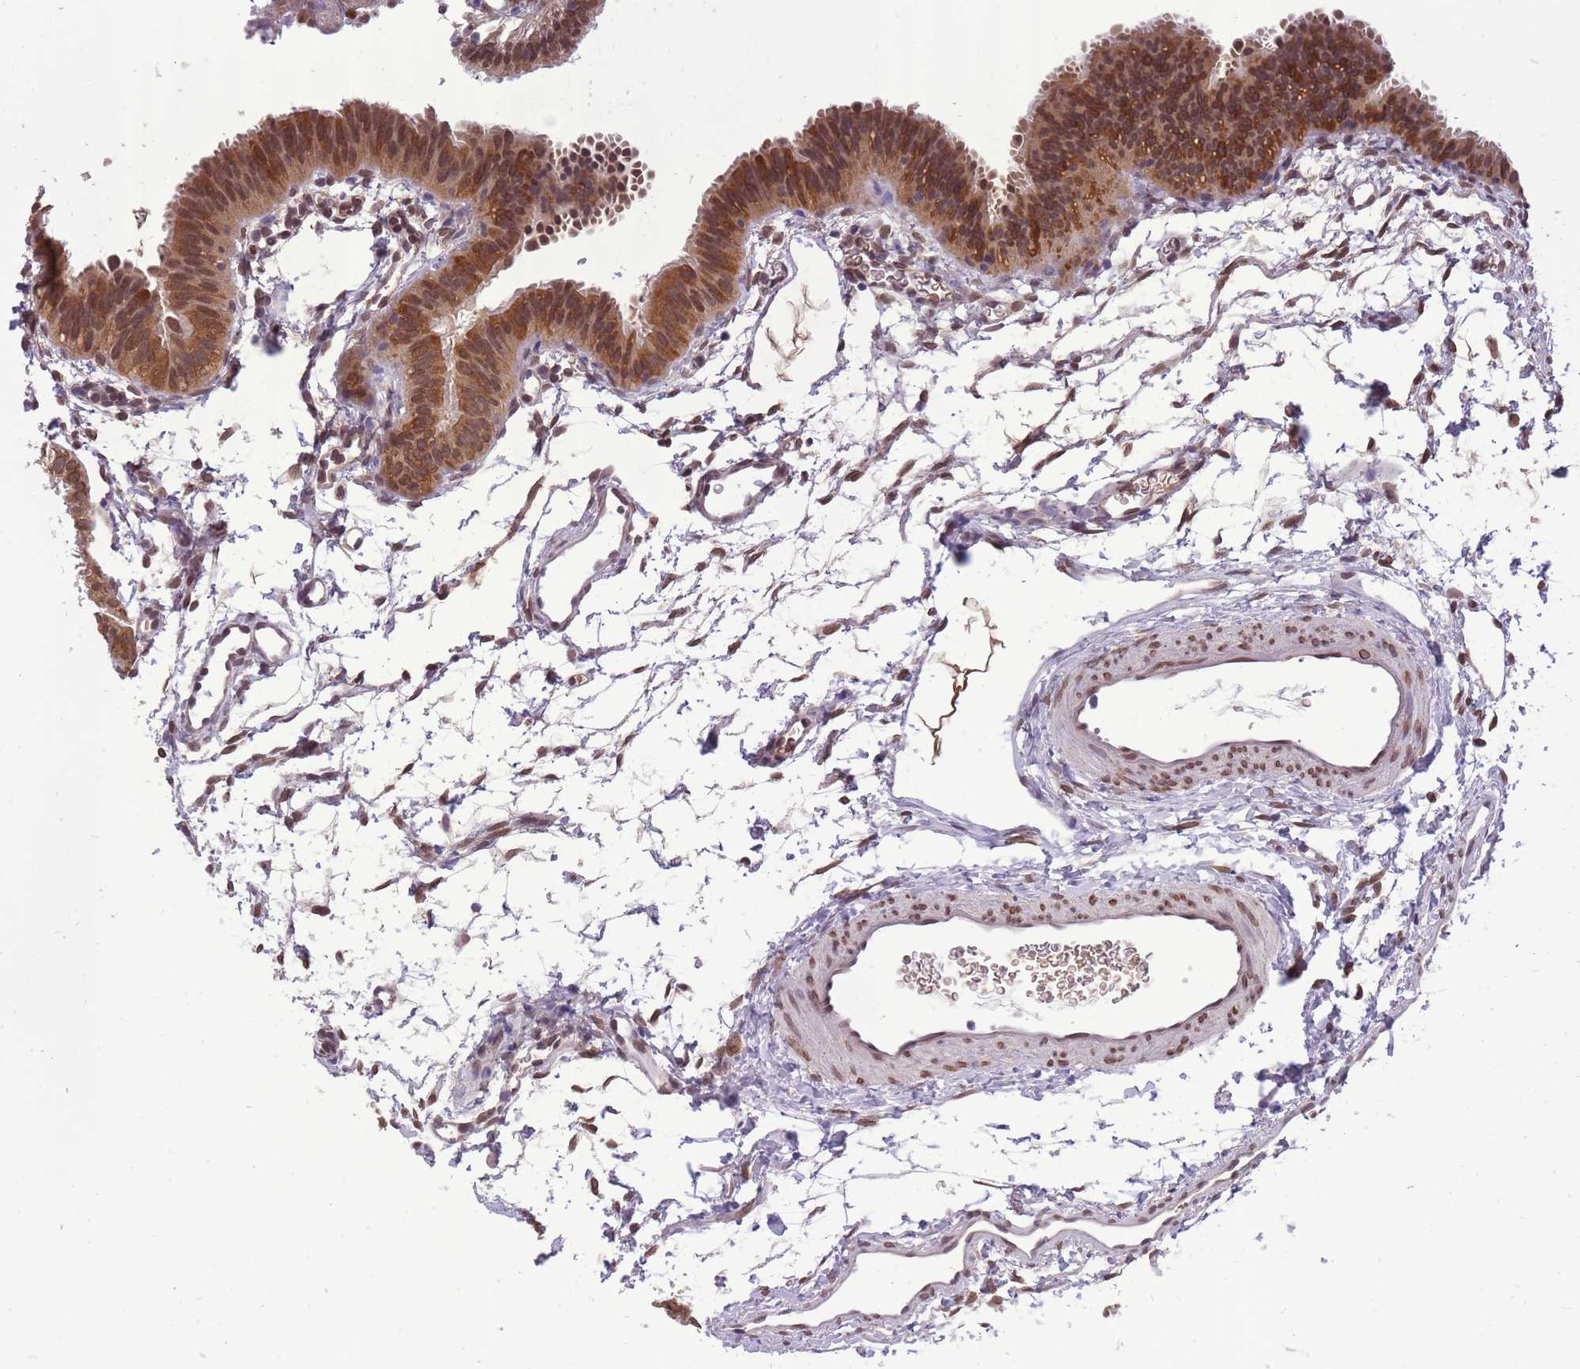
{"staining": {"intensity": "strong", "quantity": ">75%", "location": "cytoplasmic/membranous,nuclear"}, "tissue": "fallopian tube", "cell_type": "Glandular cells", "image_type": "normal", "snomed": [{"axis": "morphology", "description": "Normal tissue, NOS"}, {"axis": "topography", "description": "Fallopian tube"}], "caption": "Immunohistochemistry (DAB) staining of normal fallopian tube shows strong cytoplasmic/membranous,nuclear protein expression in approximately >75% of glandular cells. Using DAB (3,3'-diaminobenzidine) (brown) and hematoxylin (blue) stains, captured at high magnification using brightfield microscopy.", "gene": "CDIP1", "patient": {"sex": "female", "age": 35}}